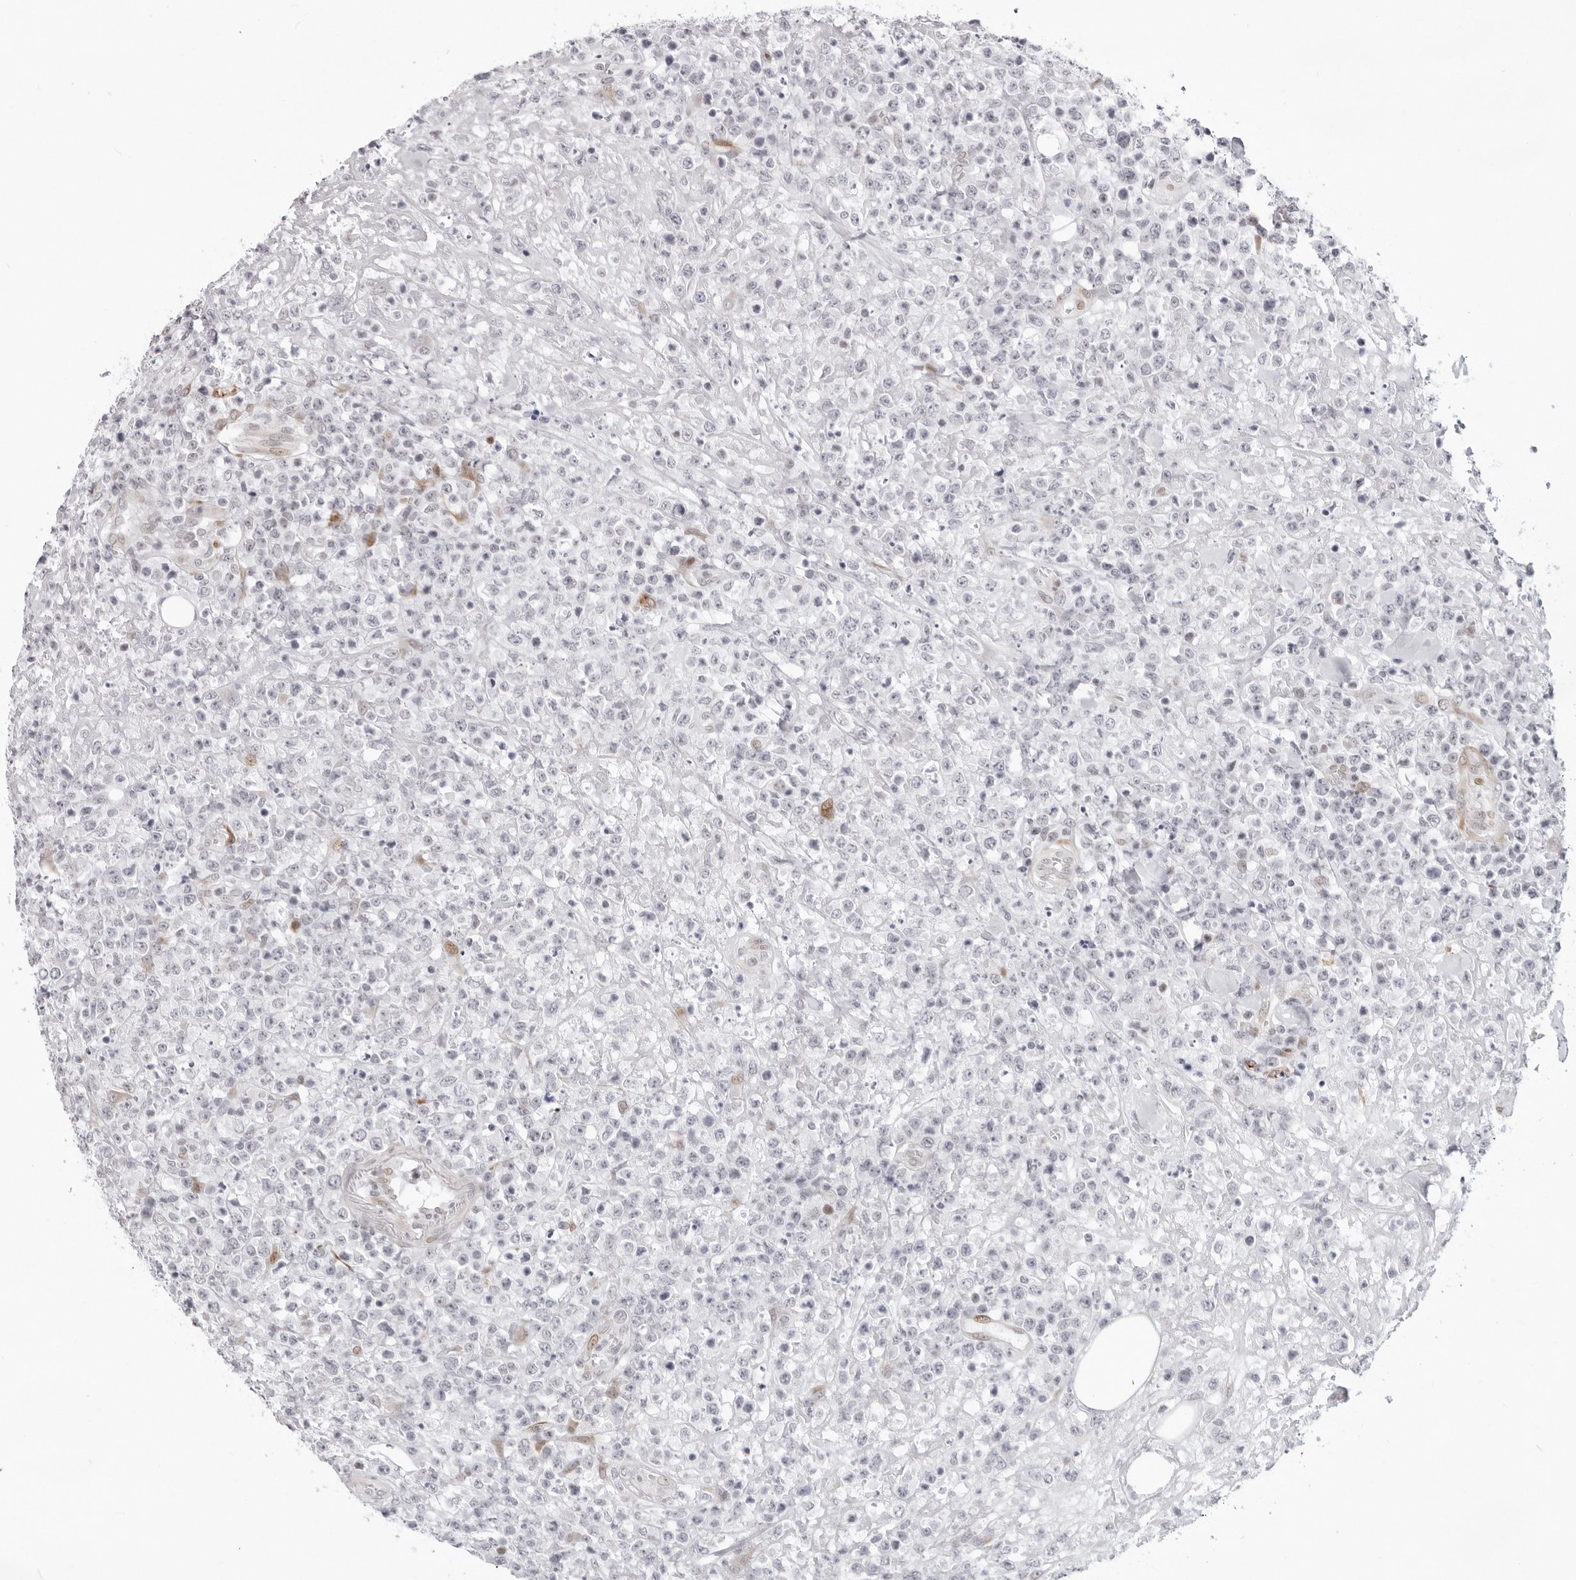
{"staining": {"intensity": "negative", "quantity": "none", "location": "none"}, "tissue": "lymphoma", "cell_type": "Tumor cells", "image_type": "cancer", "snomed": [{"axis": "morphology", "description": "Malignant lymphoma, non-Hodgkin's type, High grade"}, {"axis": "topography", "description": "Colon"}], "caption": "Lymphoma was stained to show a protein in brown. There is no significant positivity in tumor cells.", "gene": "NTPCR", "patient": {"sex": "female", "age": 53}}